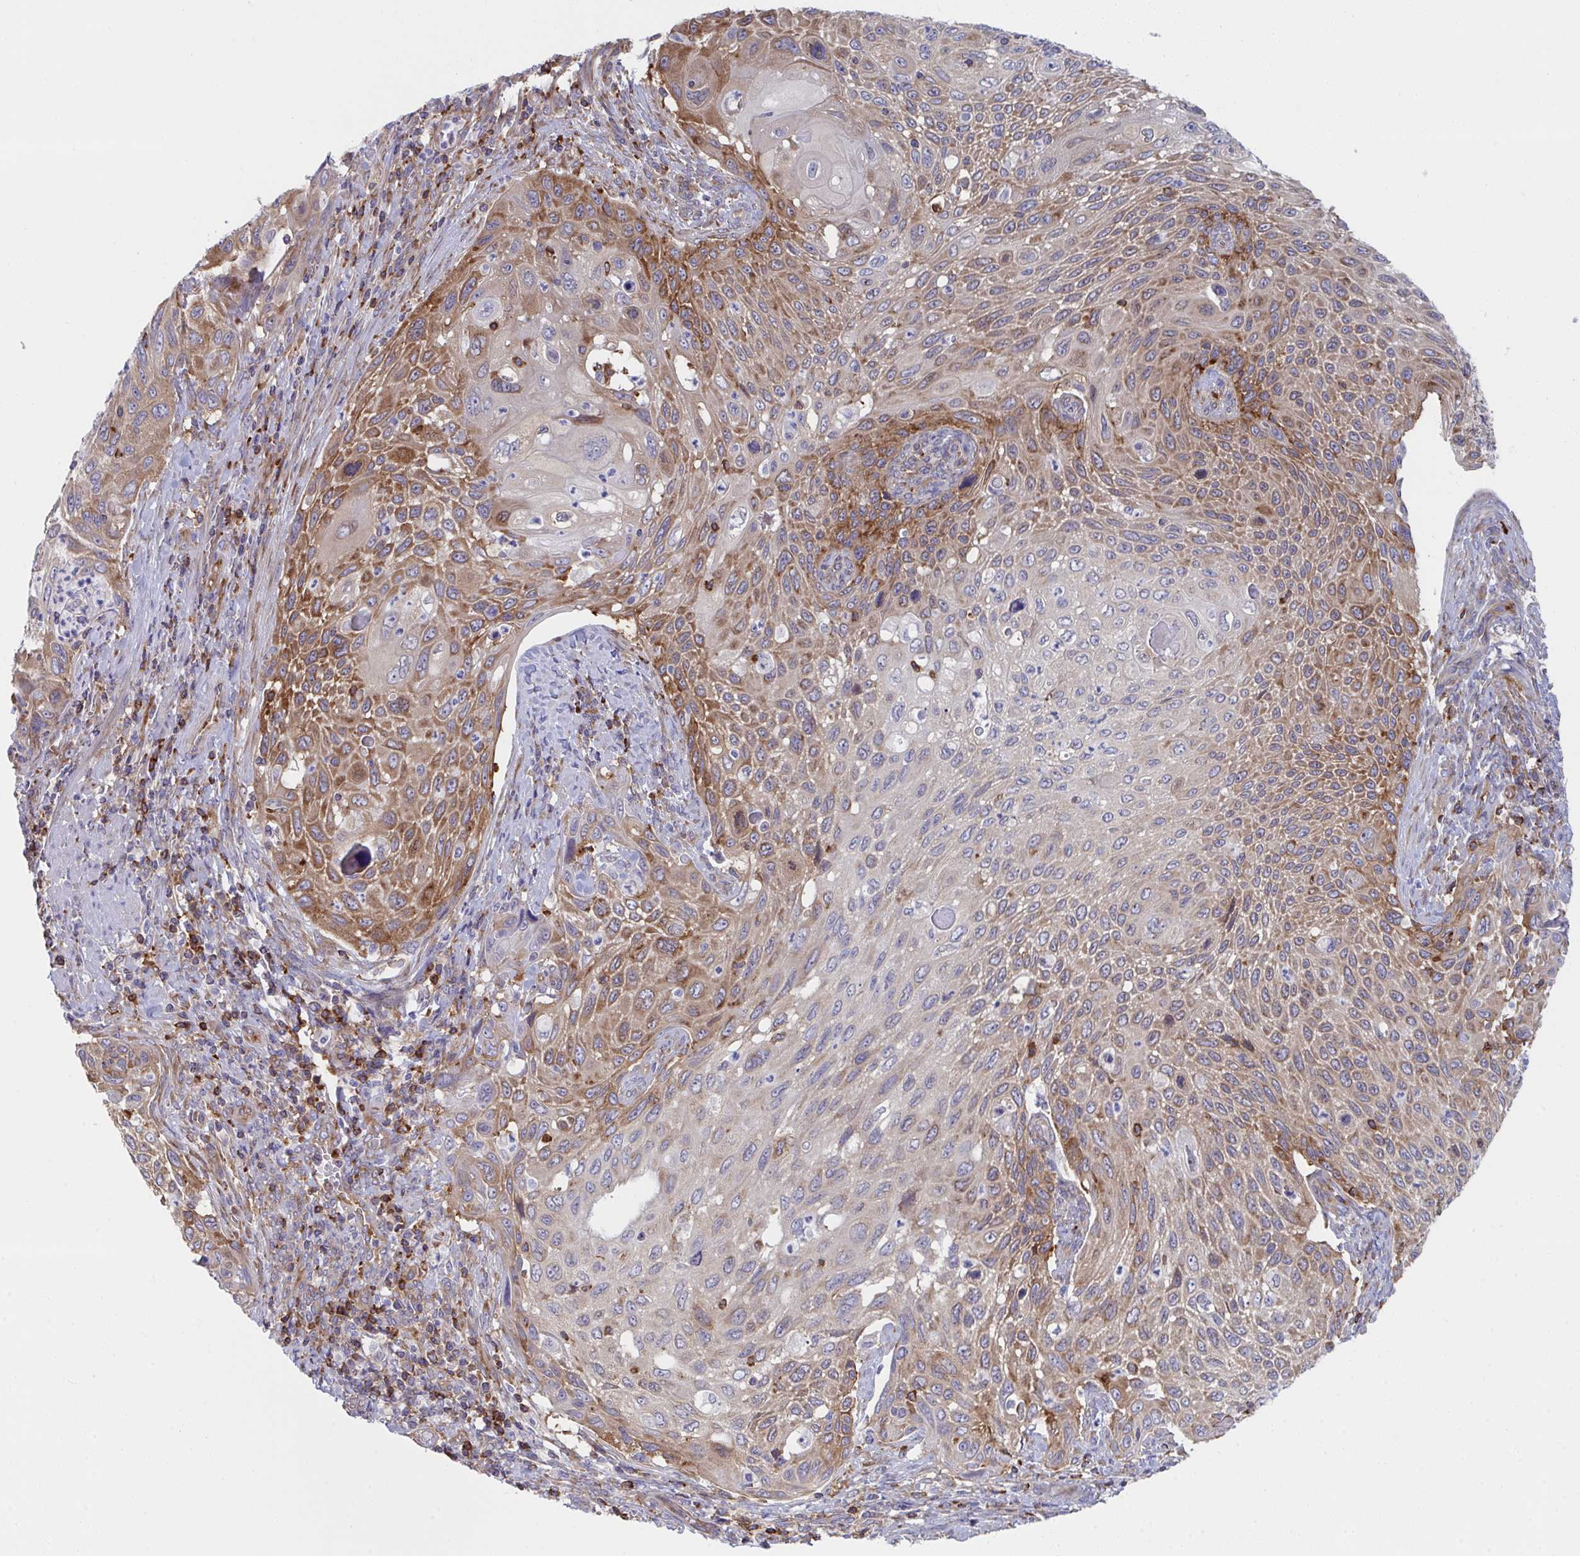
{"staining": {"intensity": "moderate", "quantity": "25%-75%", "location": "cytoplasmic/membranous"}, "tissue": "cervical cancer", "cell_type": "Tumor cells", "image_type": "cancer", "snomed": [{"axis": "morphology", "description": "Squamous cell carcinoma, NOS"}, {"axis": "topography", "description": "Cervix"}], "caption": "IHC (DAB) staining of human squamous cell carcinoma (cervical) displays moderate cytoplasmic/membranous protein staining in approximately 25%-75% of tumor cells.", "gene": "WNK1", "patient": {"sex": "female", "age": 70}}